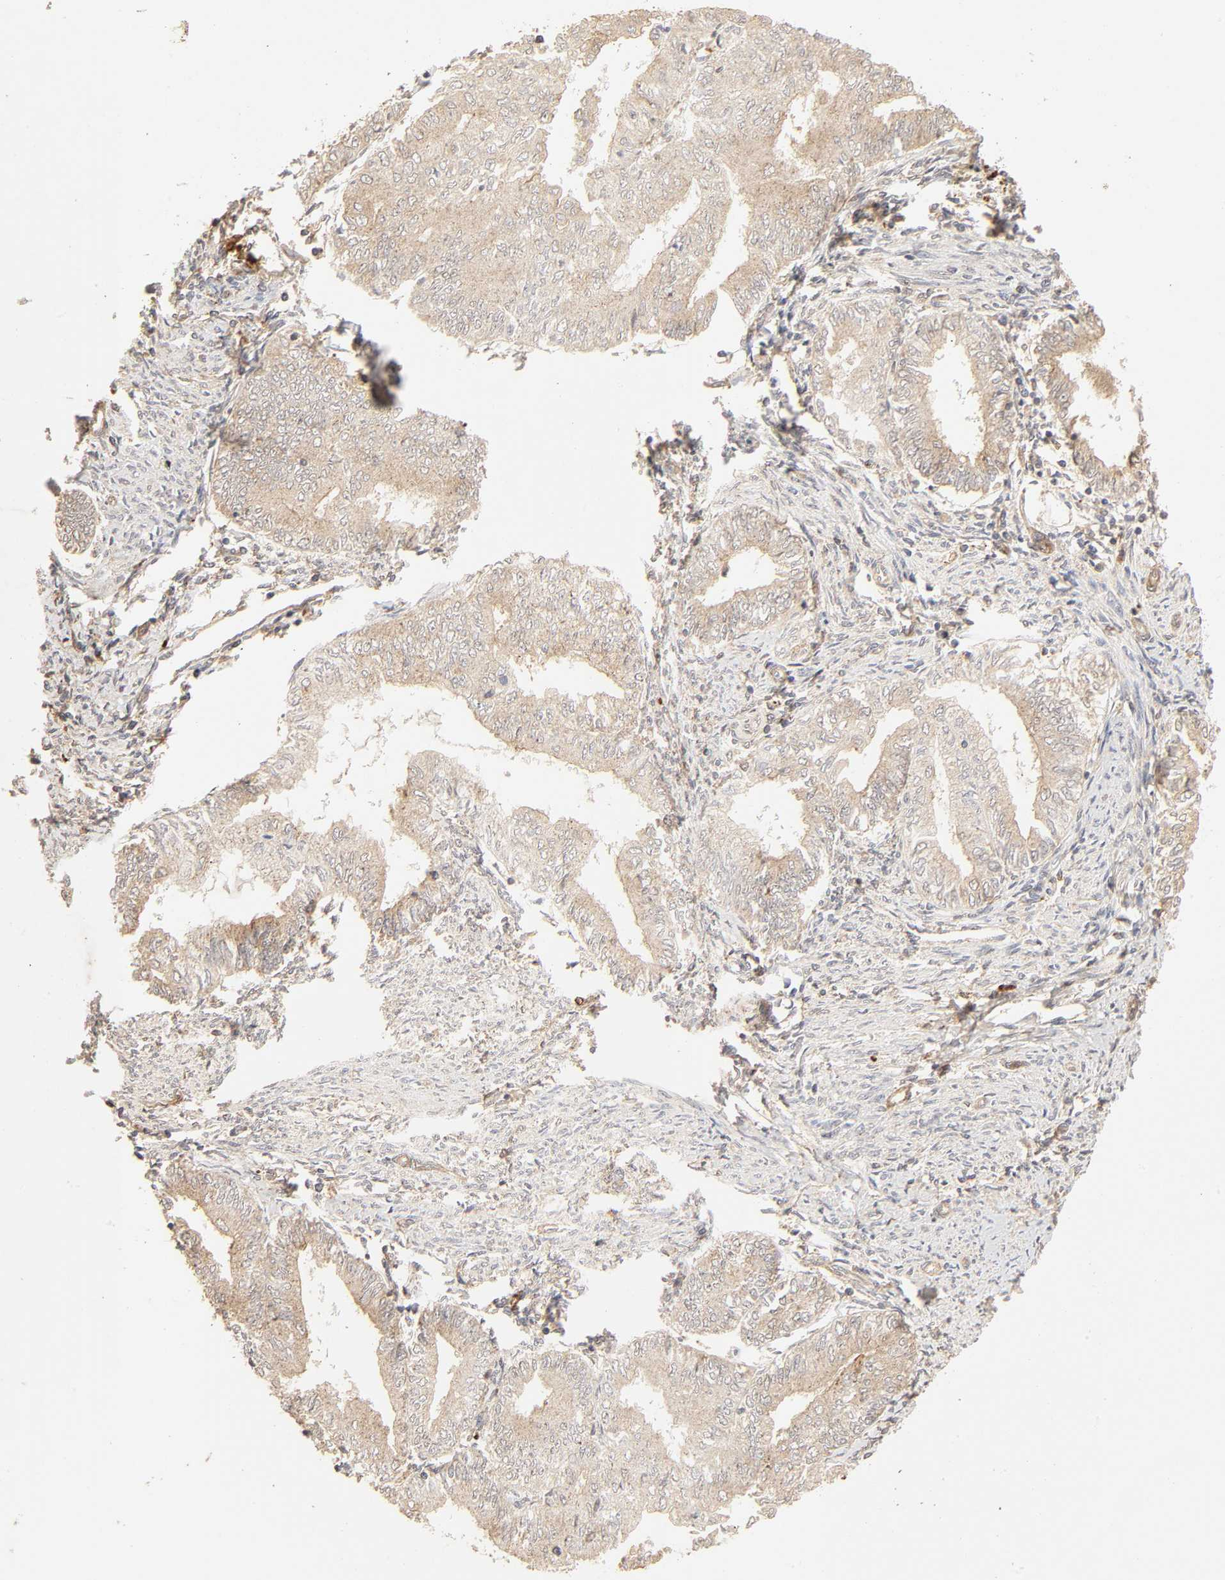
{"staining": {"intensity": "moderate", "quantity": ">75%", "location": "cytoplasmic/membranous"}, "tissue": "endometrial cancer", "cell_type": "Tumor cells", "image_type": "cancer", "snomed": [{"axis": "morphology", "description": "Adenocarcinoma, NOS"}, {"axis": "topography", "description": "Endometrium"}], "caption": "A micrograph showing moderate cytoplasmic/membranous staining in about >75% of tumor cells in endometrial cancer (adenocarcinoma), as visualized by brown immunohistochemical staining.", "gene": "EPS8", "patient": {"sex": "female", "age": 66}}